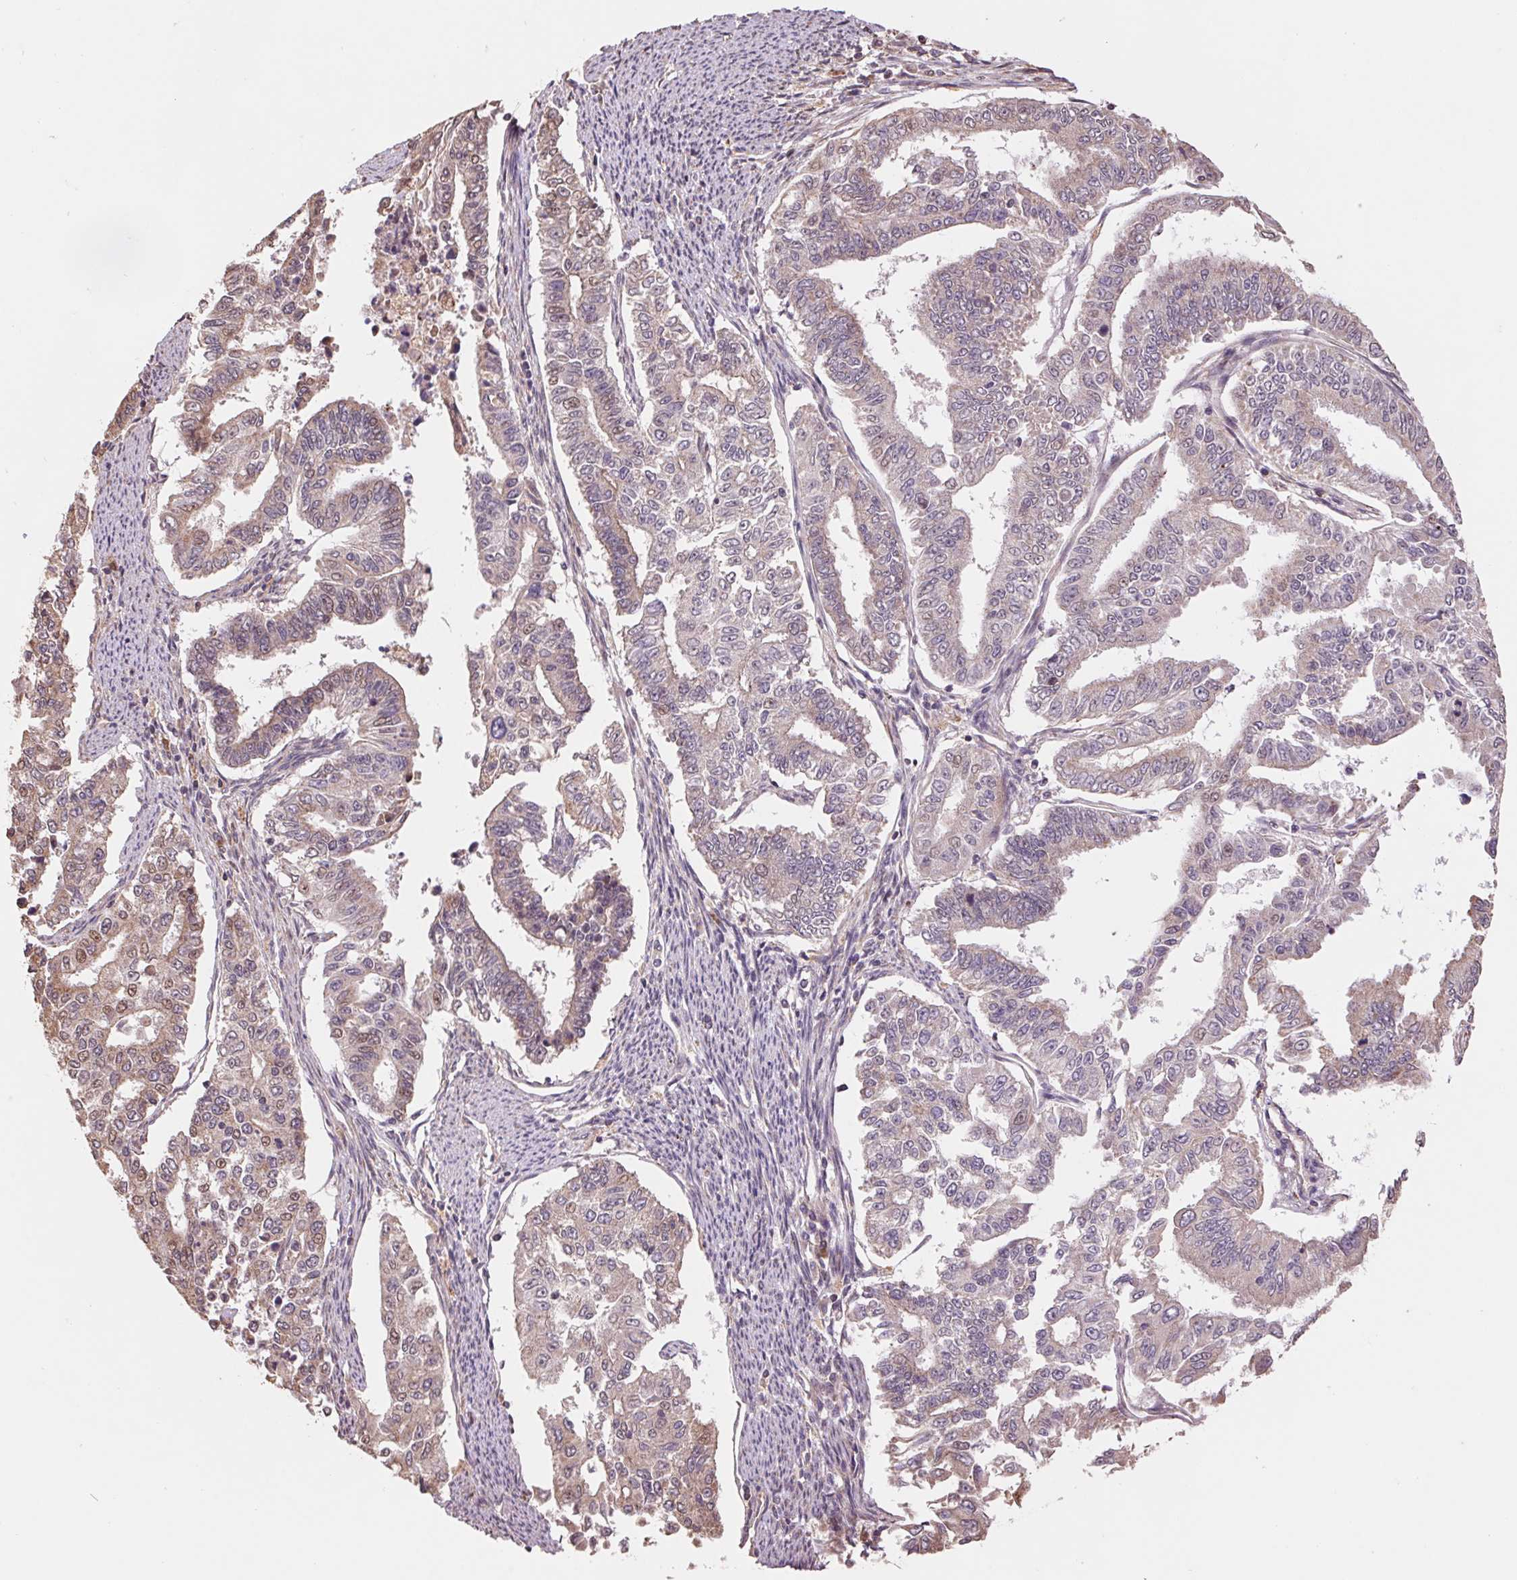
{"staining": {"intensity": "weak", "quantity": "<25%", "location": "cytoplasmic/membranous,nuclear"}, "tissue": "endometrial cancer", "cell_type": "Tumor cells", "image_type": "cancer", "snomed": [{"axis": "morphology", "description": "Adenocarcinoma, NOS"}, {"axis": "topography", "description": "Uterus"}], "caption": "Immunohistochemistry (IHC) of human adenocarcinoma (endometrial) shows no staining in tumor cells.", "gene": "PDHA1", "patient": {"sex": "female", "age": 59}}